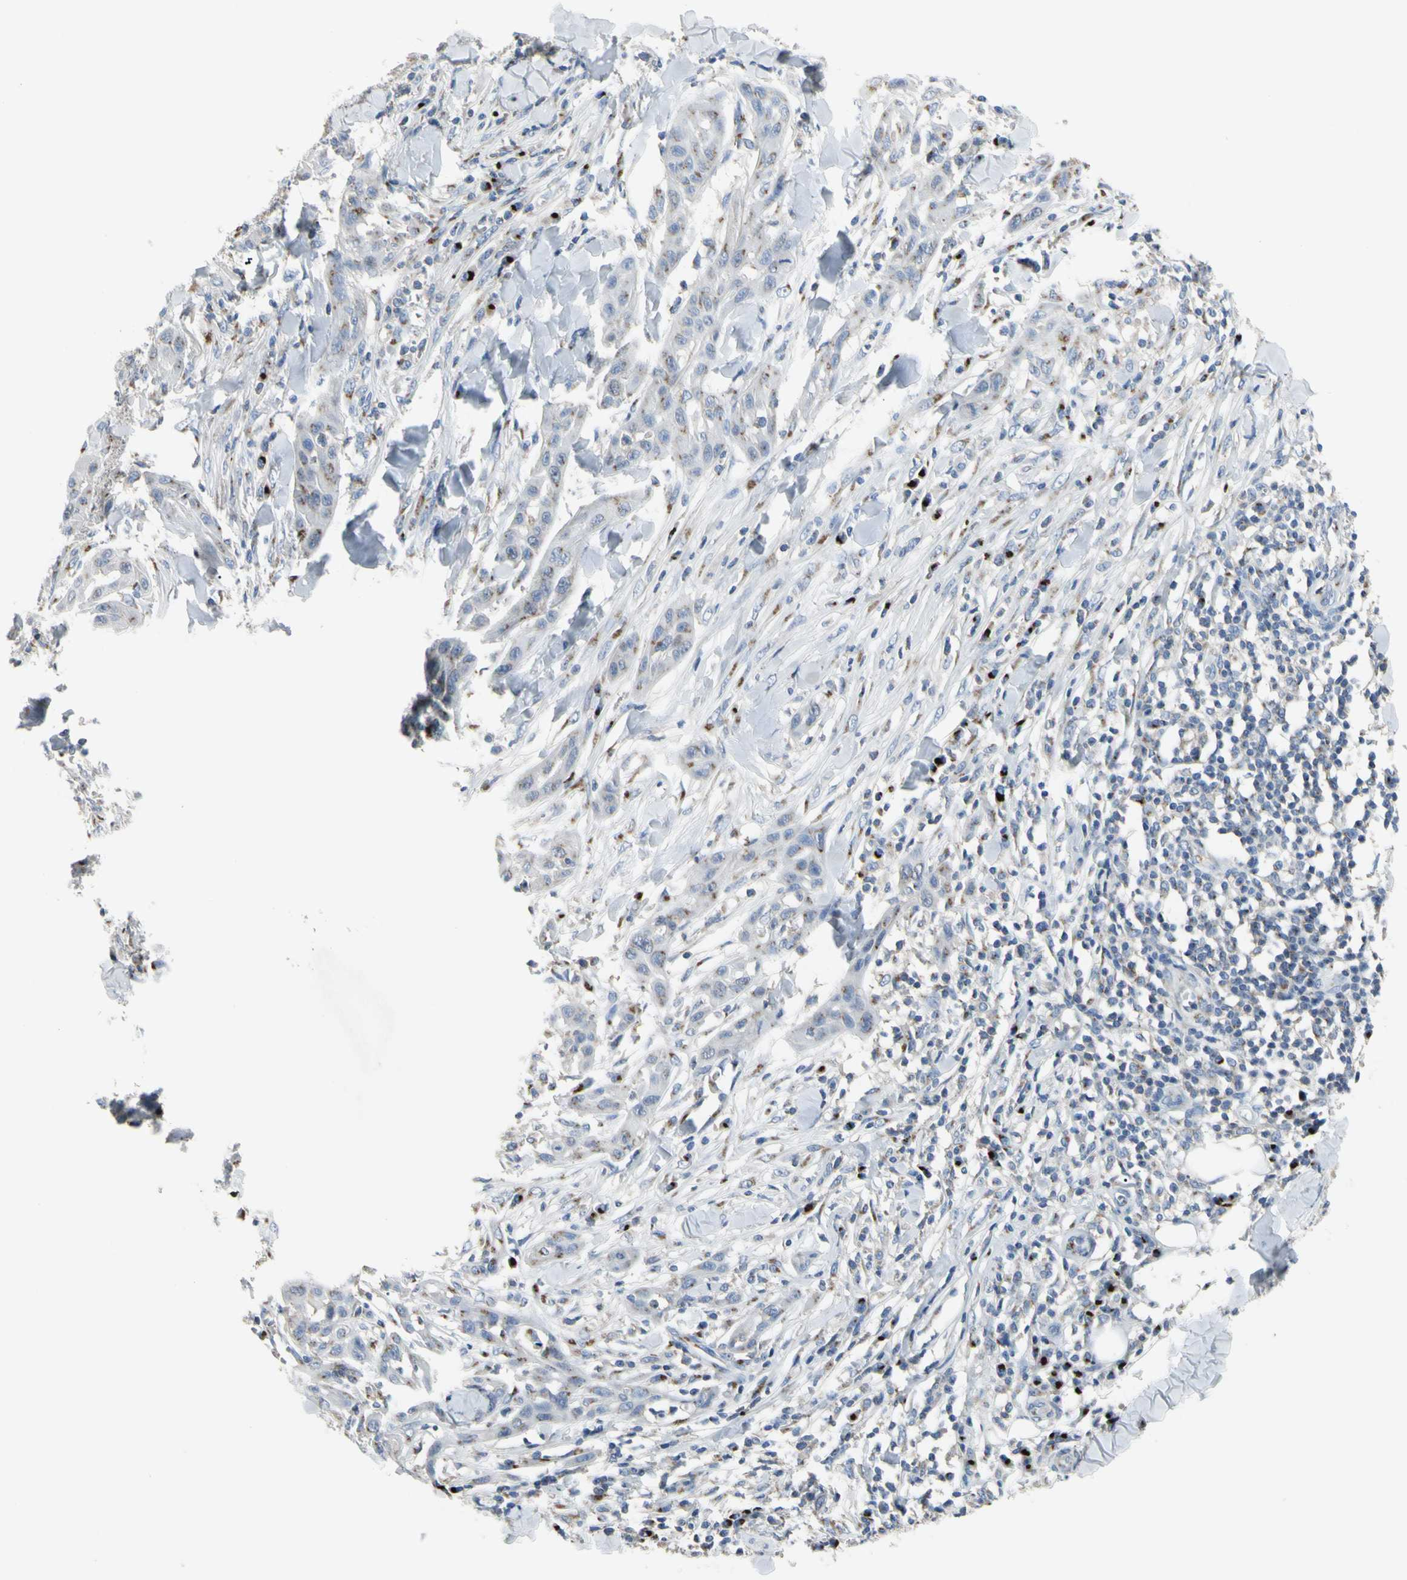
{"staining": {"intensity": "moderate", "quantity": "<25%", "location": "cytoplasmic/membranous"}, "tissue": "skin cancer", "cell_type": "Tumor cells", "image_type": "cancer", "snomed": [{"axis": "morphology", "description": "Squamous cell carcinoma, NOS"}, {"axis": "topography", "description": "Skin"}], "caption": "Squamous cell carcinoma (skin) stained with DAB immunohistochemistry (IHC) displays low levels of moderate cytoplasmic/membranous expression in about <25% of tumor cells.", "gene": "B4GALT3", "patient": {"sex": "male", "age": 24}}